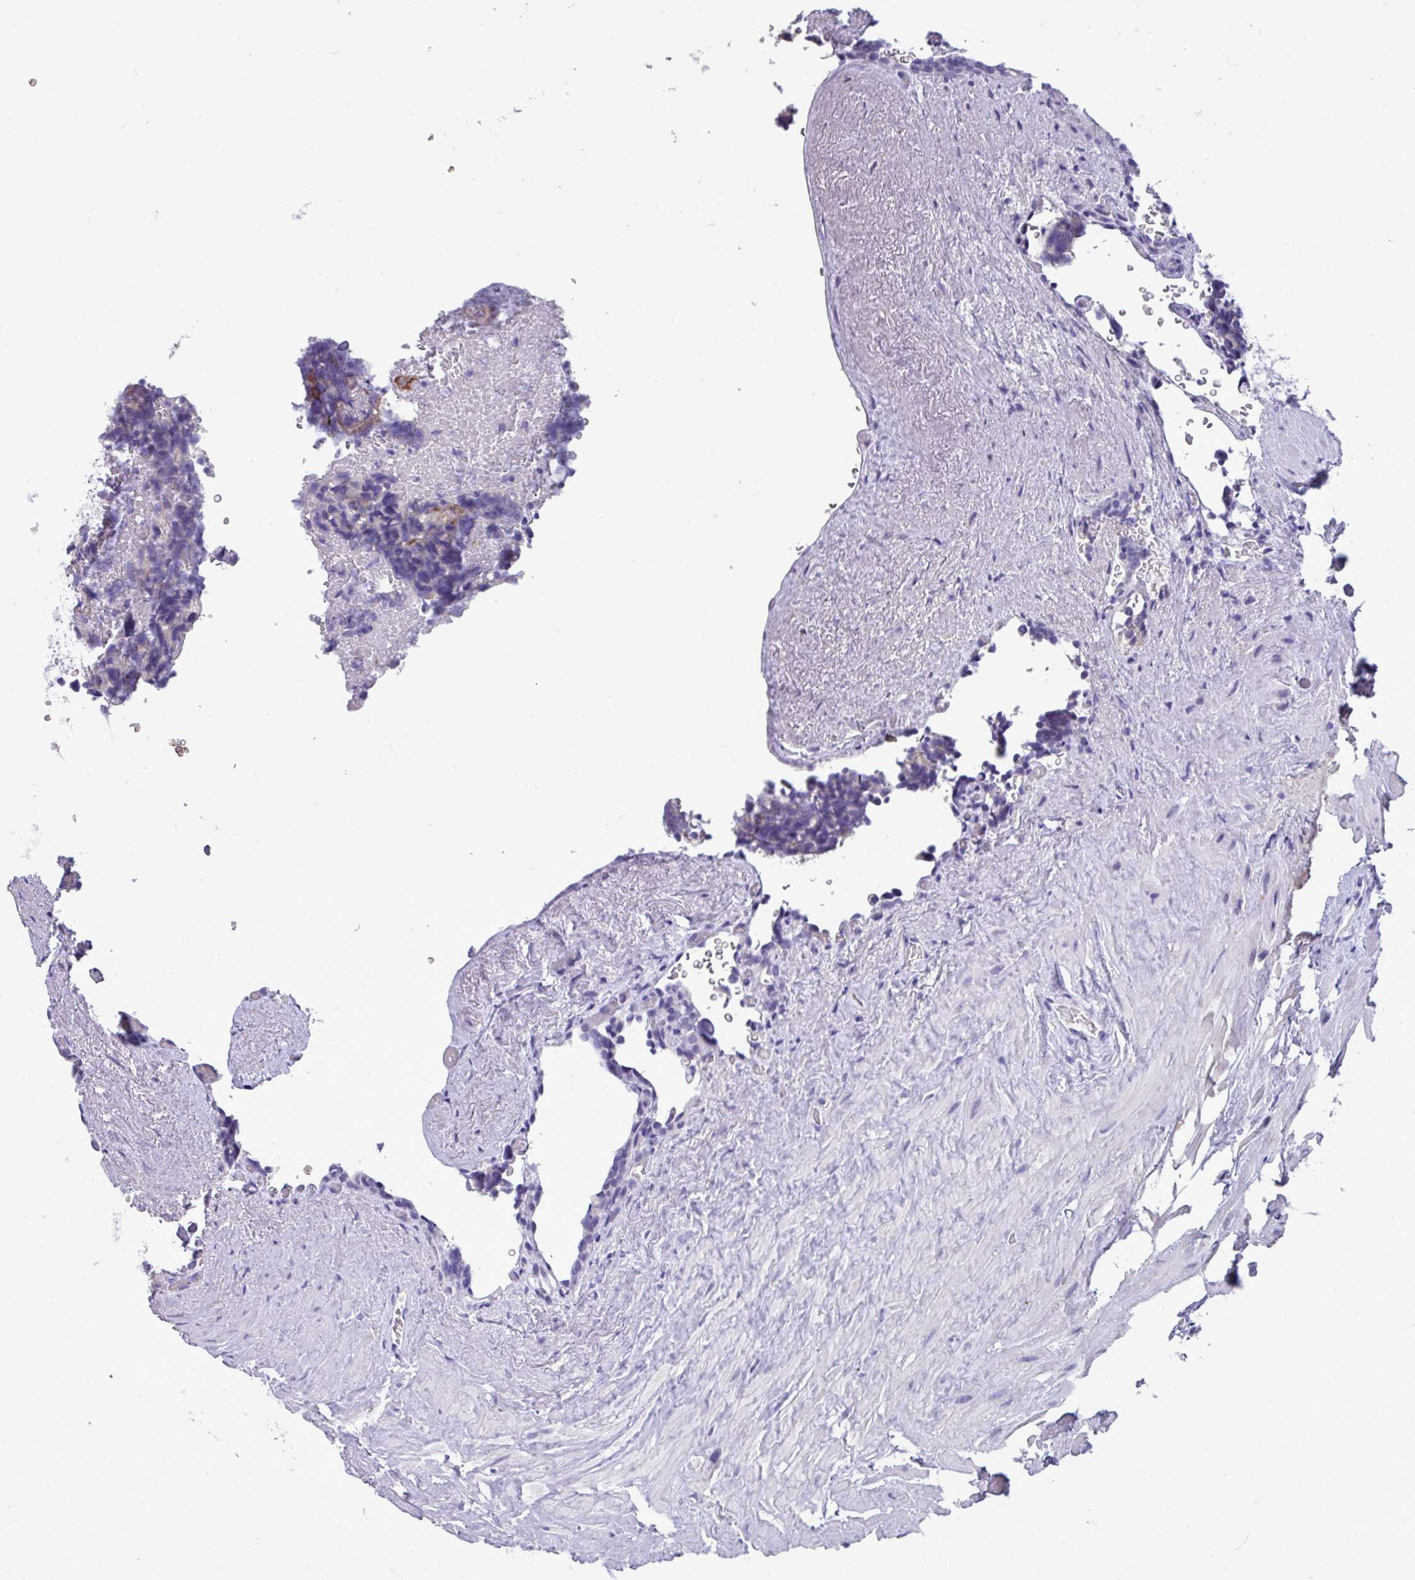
{"staining": {"intensity": "weak", "quantity": "<25%", "location": "cytoplasmic/membranous"}, "tissue": "seminal vesicle", "cell_type": "Glandular cells", "image_type": "normal", "snomed": [{"axis": "morphology", "description": "Normal tissue, NOS"}, {"axis": "topography", "description": "Seminal veicle"}], "caption": "This is a photomicrograph of IHC staining of normal seminal vesicle, which shows no expression in glandular cells.", "gene": "STIMATE", "patient": {"sex": "male", "age": 68}}